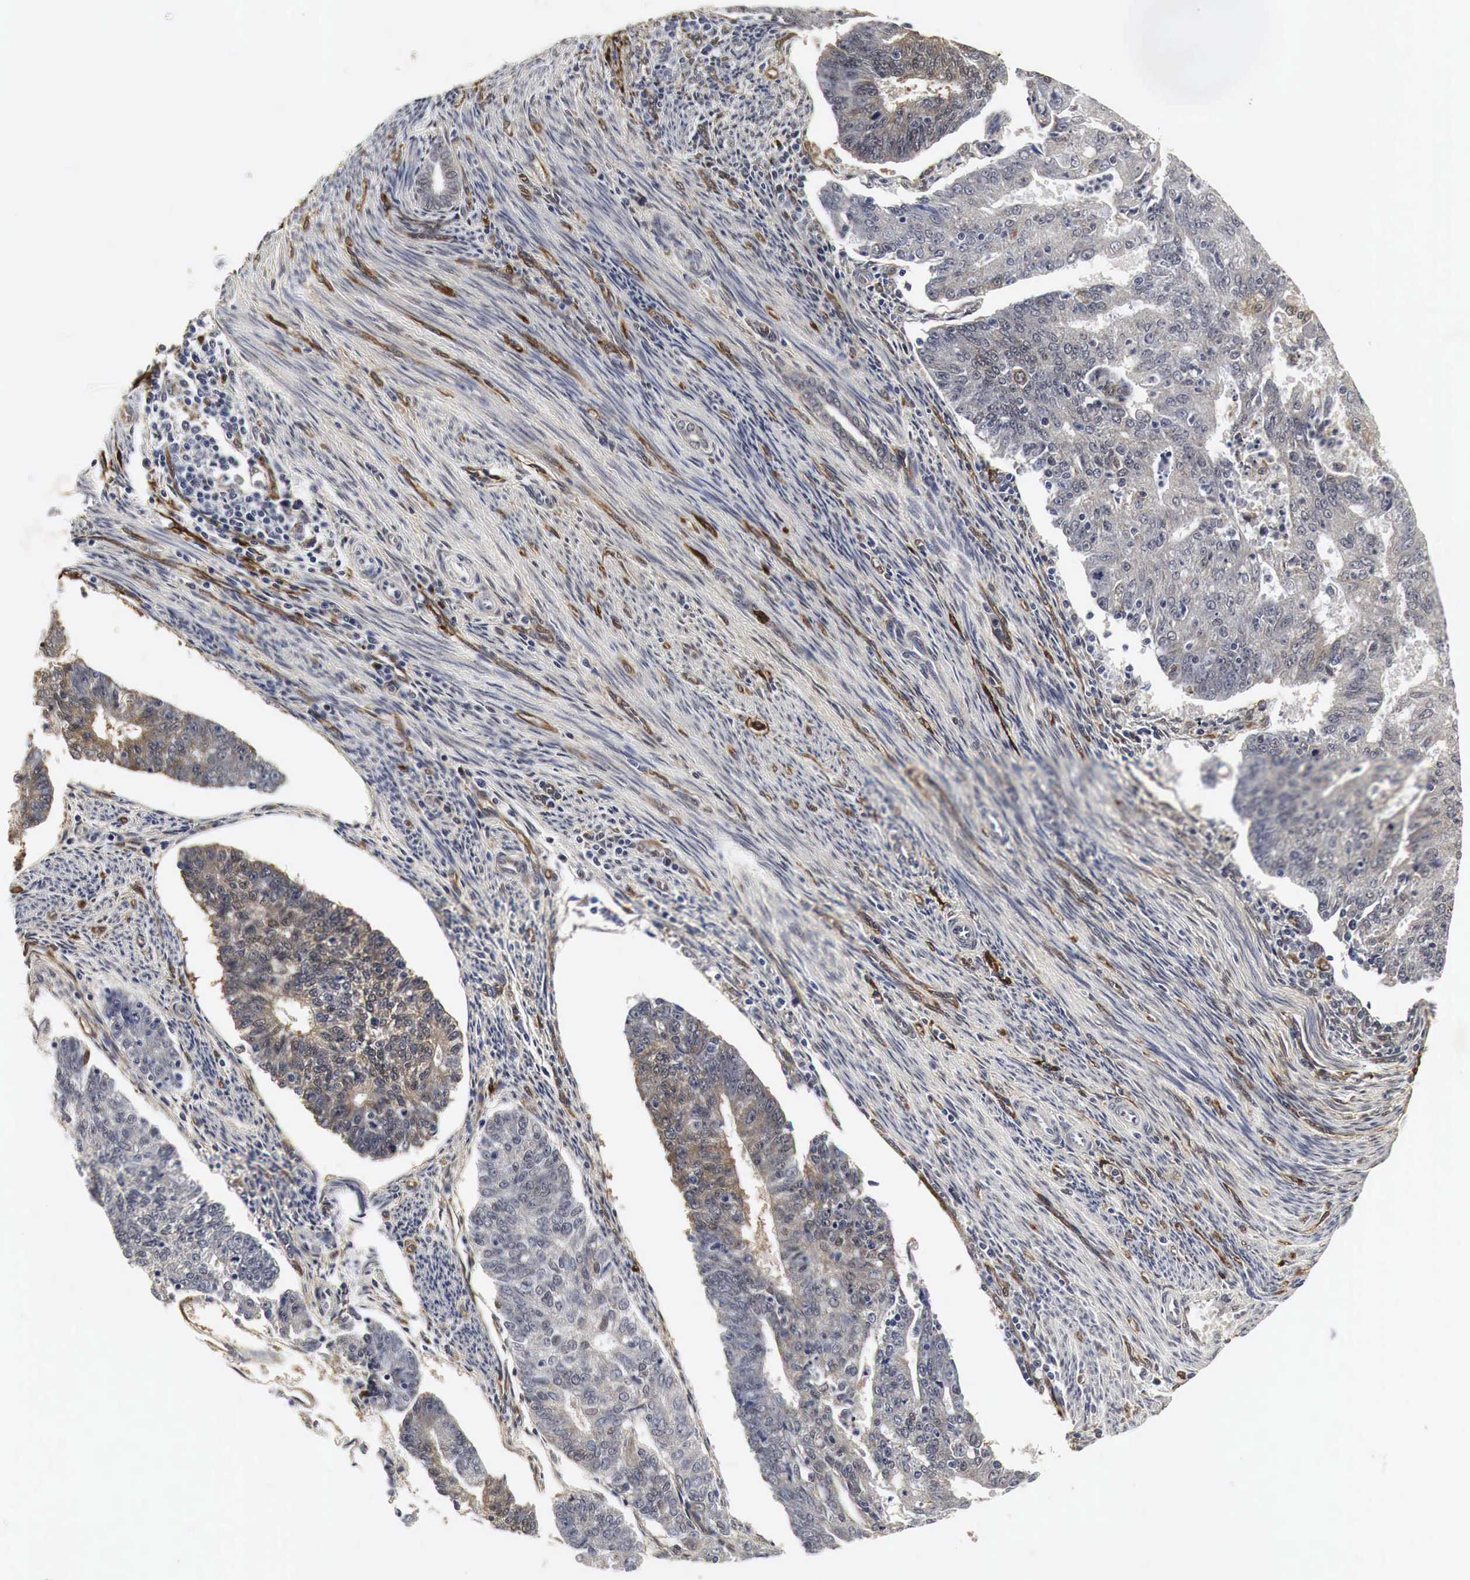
{"staining": {"intensity": "moderate", "quantity": "25%-75%", "location": "cytoplasmic/membranous"}, "tissue": "endometrial cancer", "cell_type": "Tumor cells", "image_type": "cancer", "snomed": [{"axis": "morphology", "description": "Adenocarcinoma, NOS"}, {"axis": "topography", "description": "Endometrium"}], "caption": "Endometrial cancer stained with DAB IHC demonstrates medium levels of moderate cytoplasmic/membranous expression in approximately 25%-75% of tumor cells.", "gene": "SPIN1", "patient": {"sex": "female", "age": 56}}